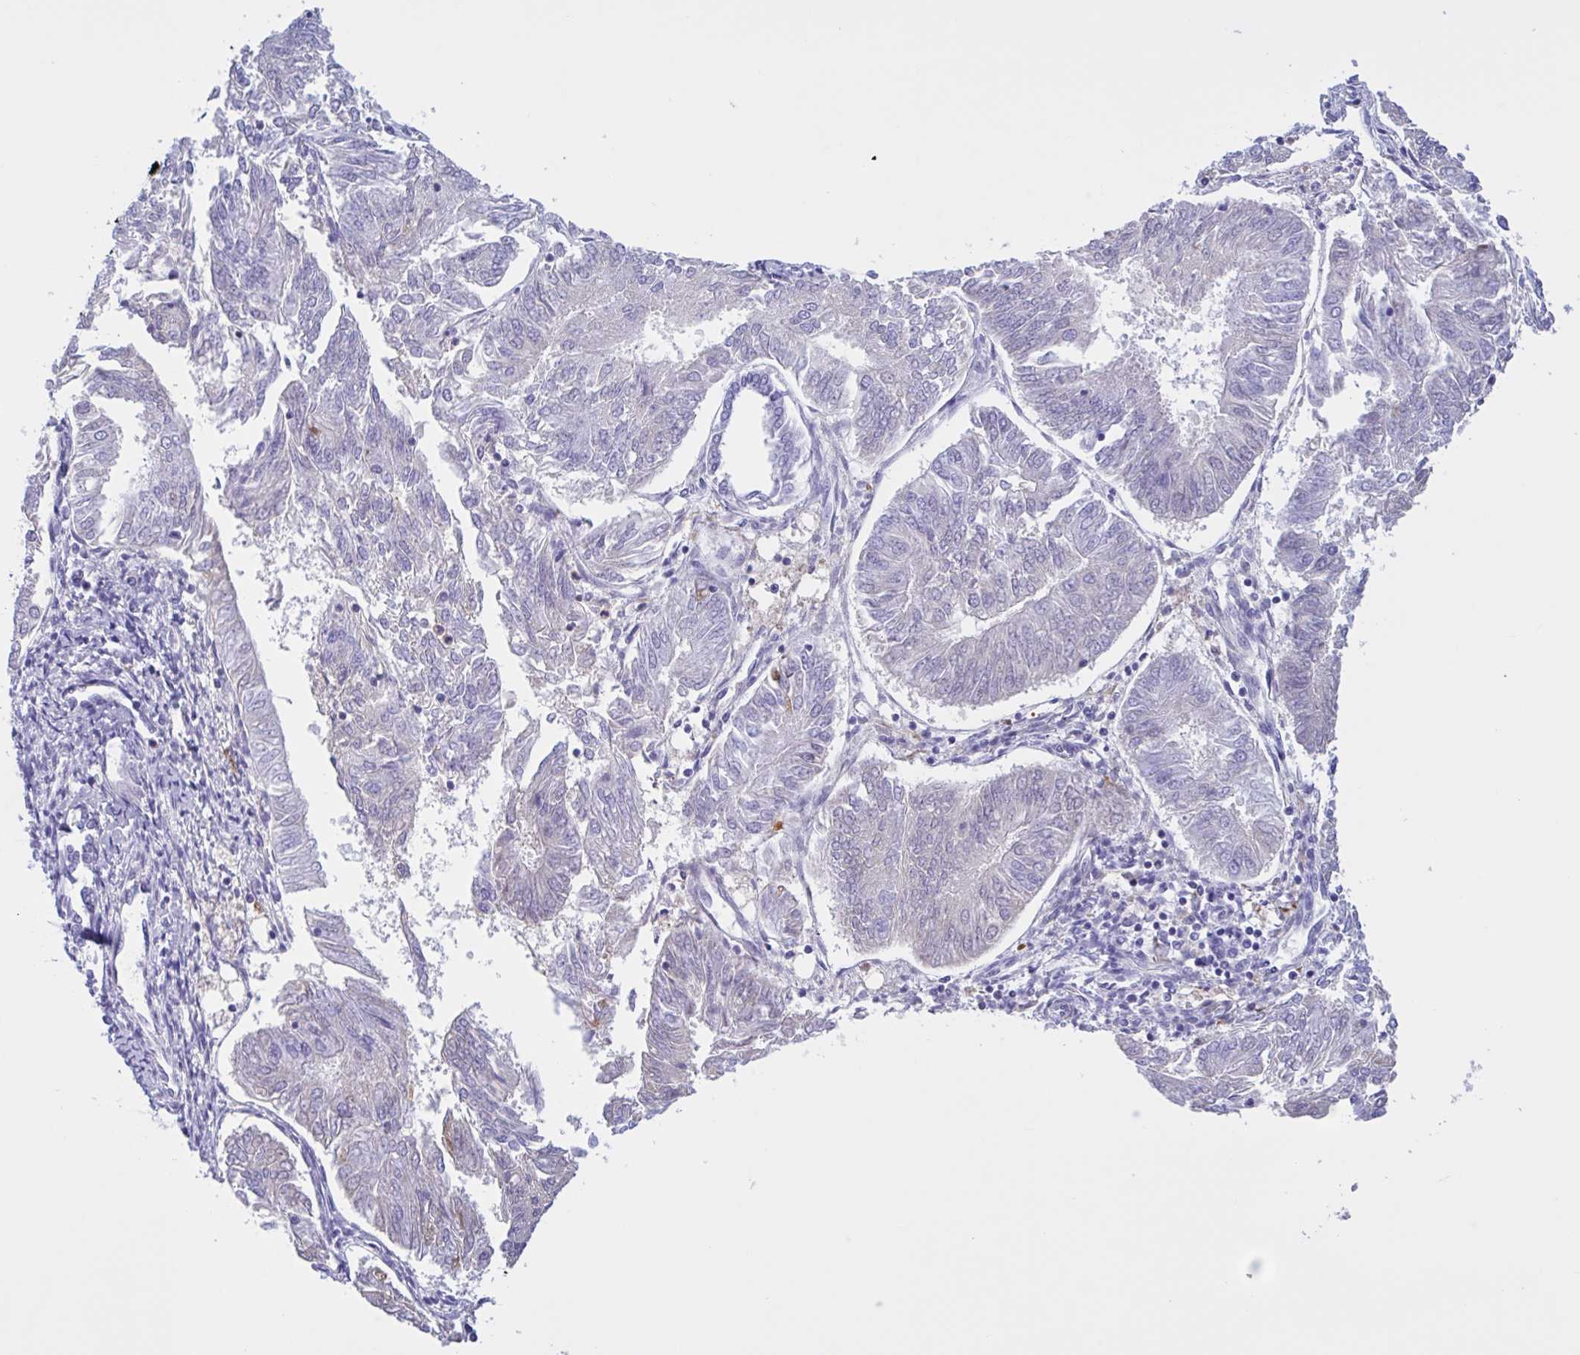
{"staining": {"intensity": "negative", "quantity": "none", "location": "none"}, "tissue": "endometrial cancer", "cell_type": "Tumor cells", "image_type": "cancer", "snomed": [{"axis": "morphology", "description": "Adenocarcinoma, NOS"}, {"axis": "topography", "description": "Endometrium"}], "caption": "IHC histopathology image of endometrial adenocarcinoma stained for a protein (brown), which reveals no positivity in tumor cells.", "gene": "LARGE2", "patient": {"sex": "female", "age": 58}}